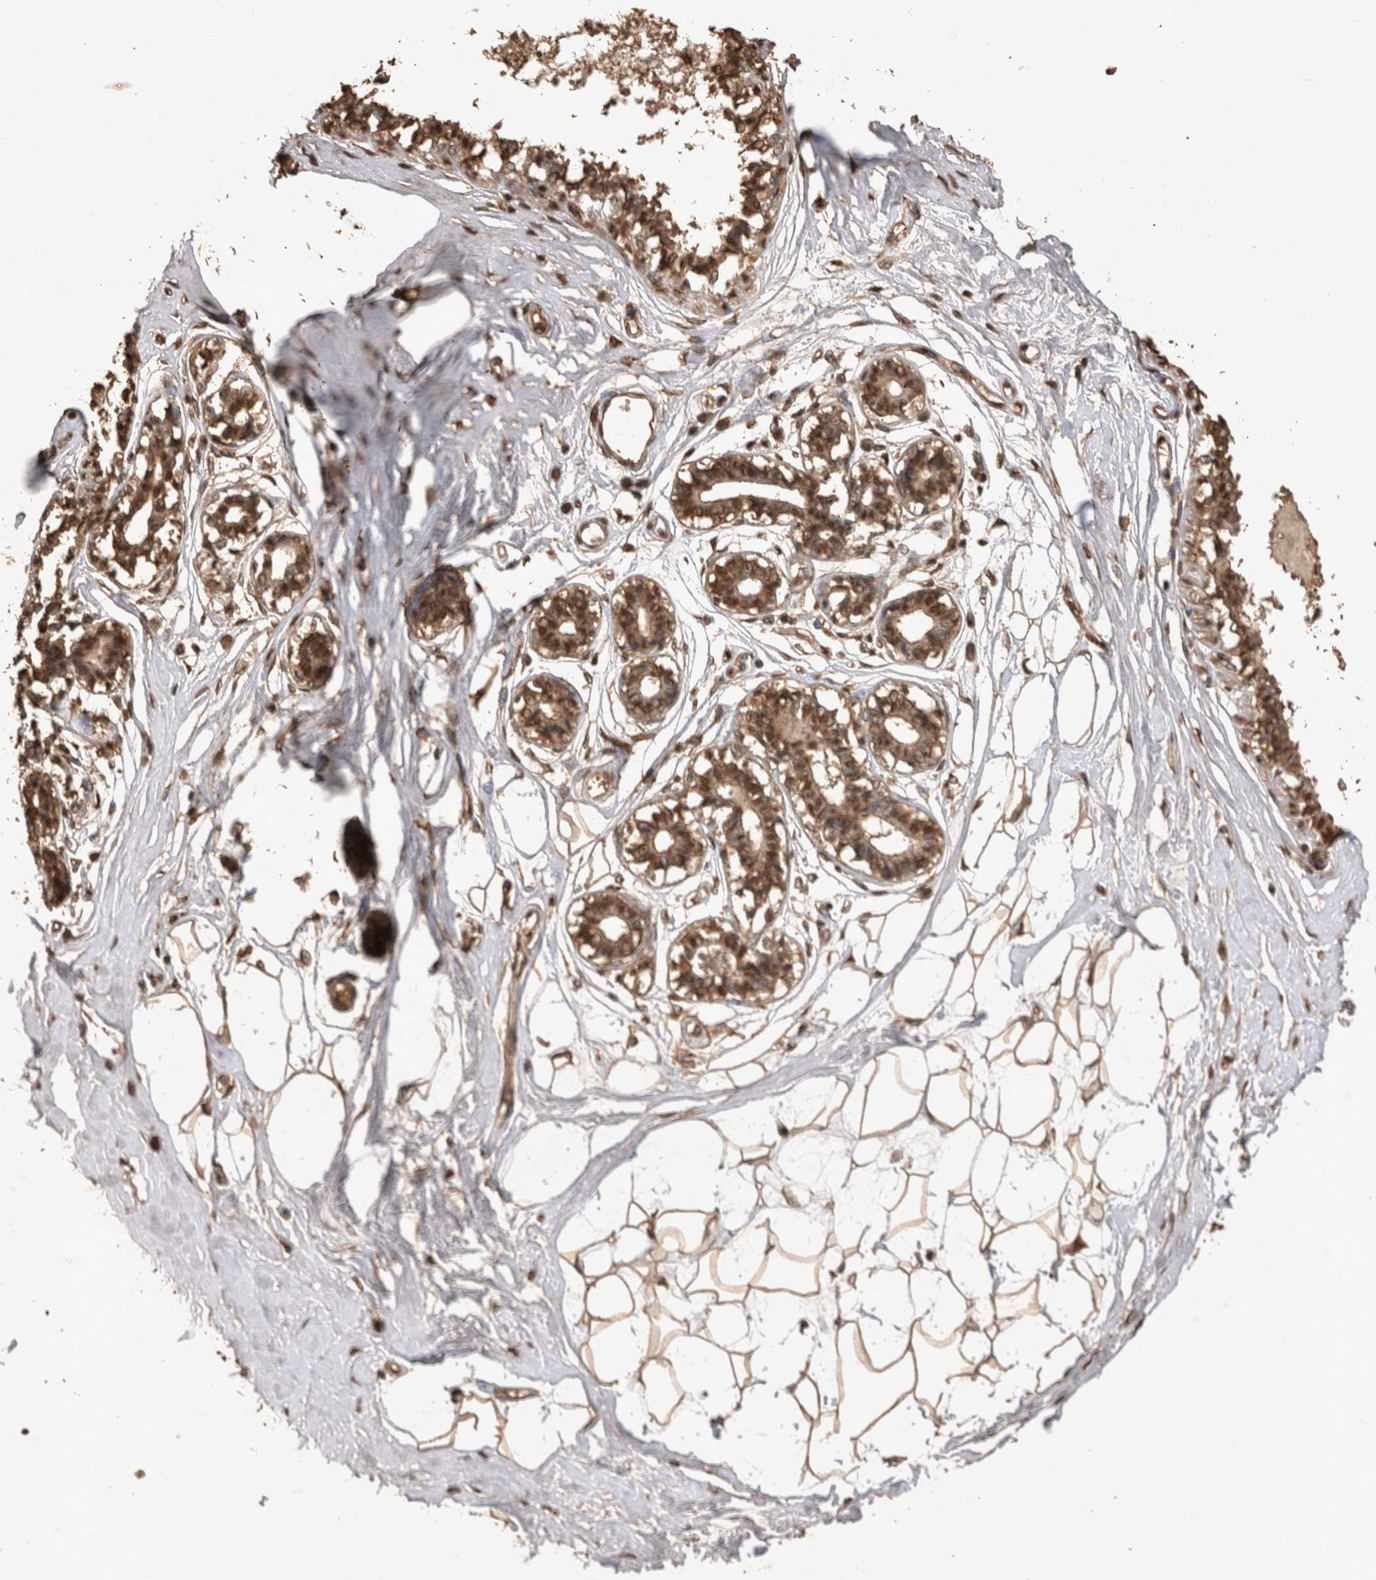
{"staining": {"intensity": "moderate", "quantity": ">75%", "location": "cytoplasmic/membranous,nuclear"}, "tissue": "breast", "cell_type": "Adipocytes", "image_type": "normal", "snomed": [{"axis": "morphology", "description": "Normal tissue, NOS"}, {"axis": "topography", "description": "Breast"}], "caption": "Benign breast displays moderate cytoplasmic/membranous,nuclear staining in about >75% of adipocytes The staining is performed using DAB (3,3'-diaminobenzidine) brown chromogen to label protein expression. The nuclei are counter-stained blue using hematoxylin..", "gene": "OAS2", "patient": {"sex": "female", "age": 45}}